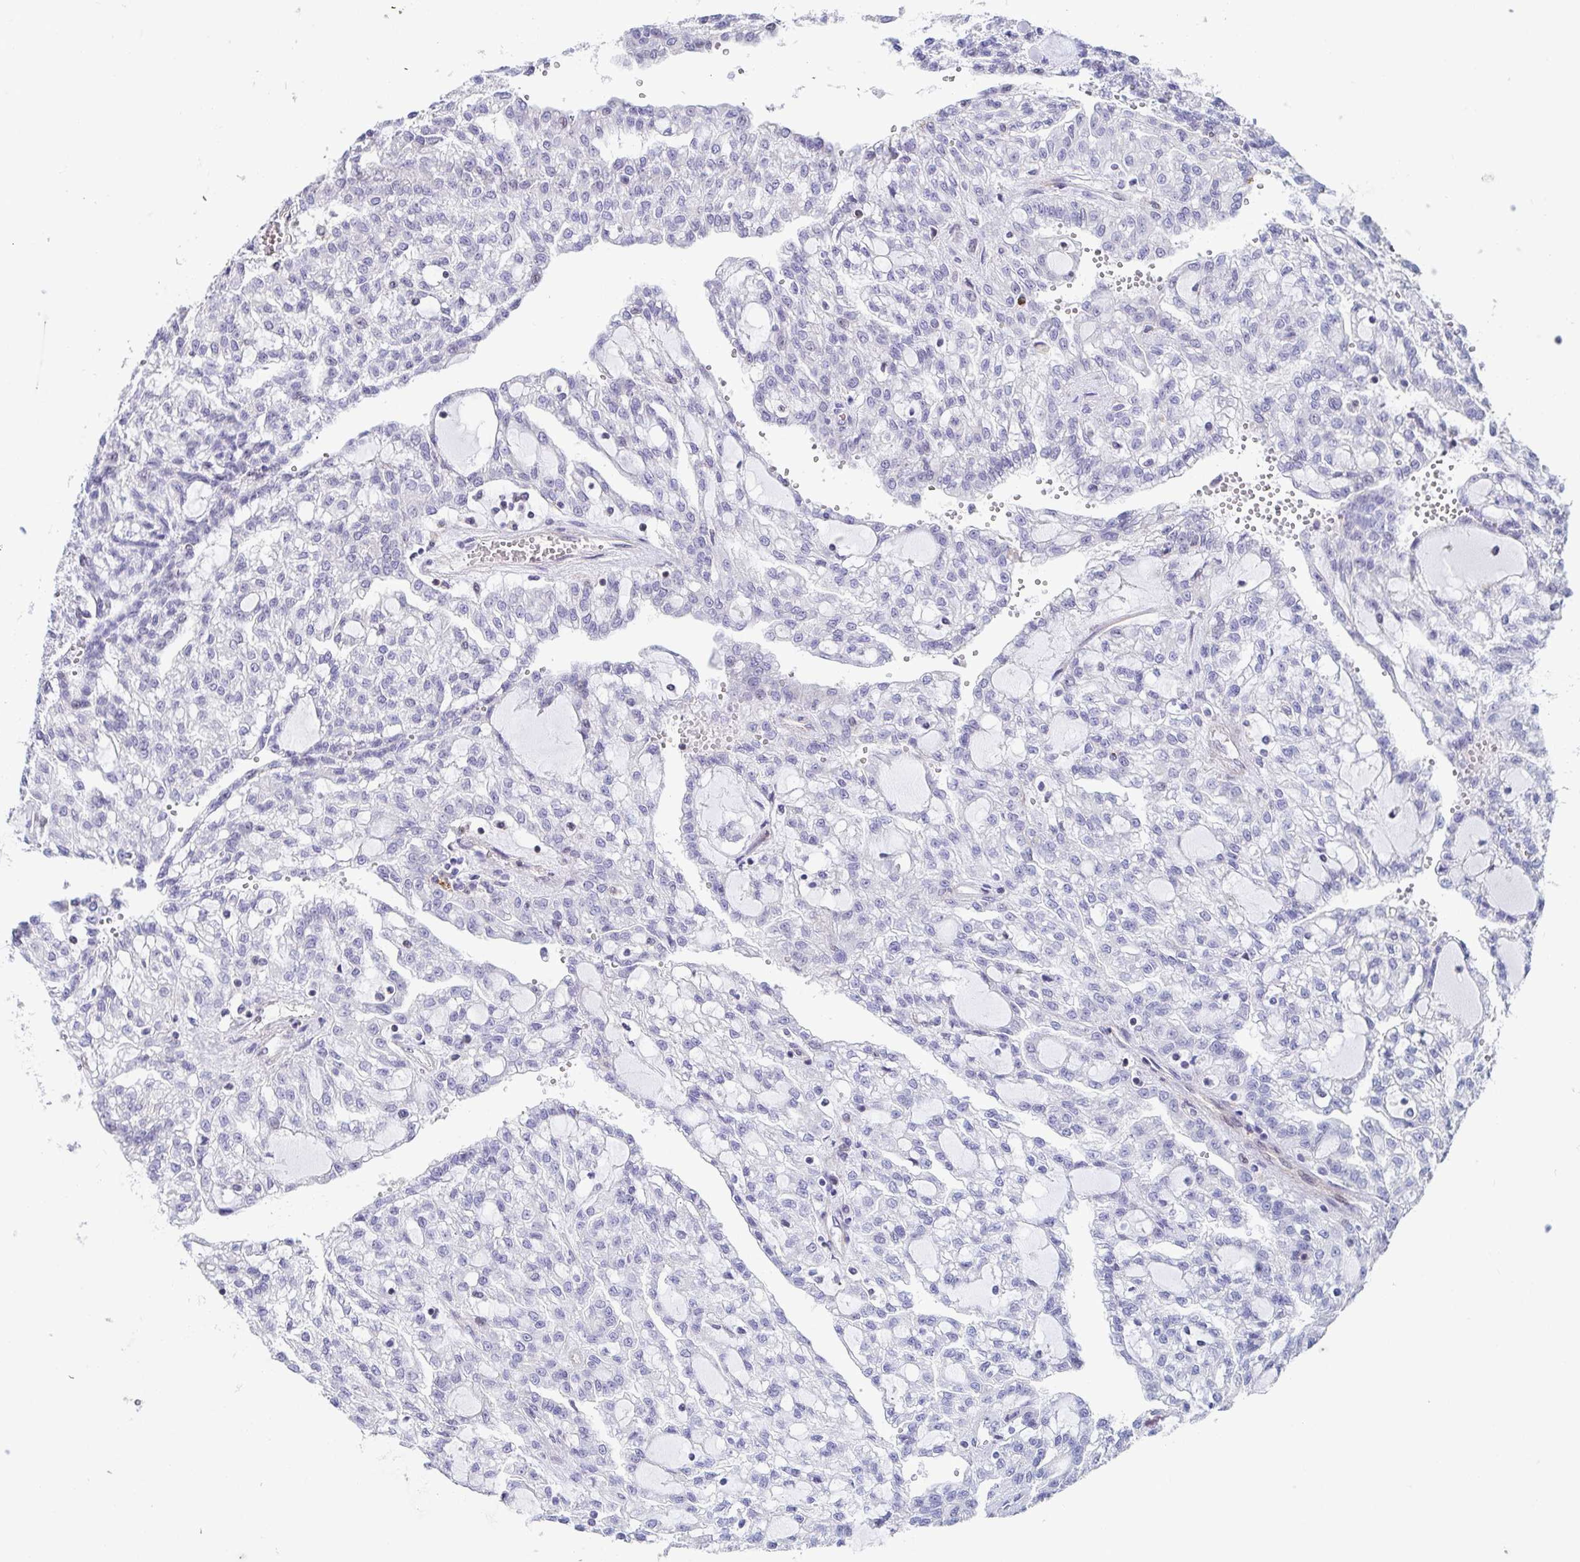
{"staining": {"intensity": "negative", "quantity": "none", "location": "none"}, "tissue": "renal cancer", "cell_type": "Tumor cells", "image_type": "cancer", "snomed": [{"axis": "morphology", "description": "Adenocarcinoma, NOS"}, {"axis": "topography", "description": "Kidney"}], "caption": "IHC of human adenocarcinoma (renal) displays no expression in tumor cells.", "gene": "WDR72", "patient": {"sex": "male", "age": 63}}